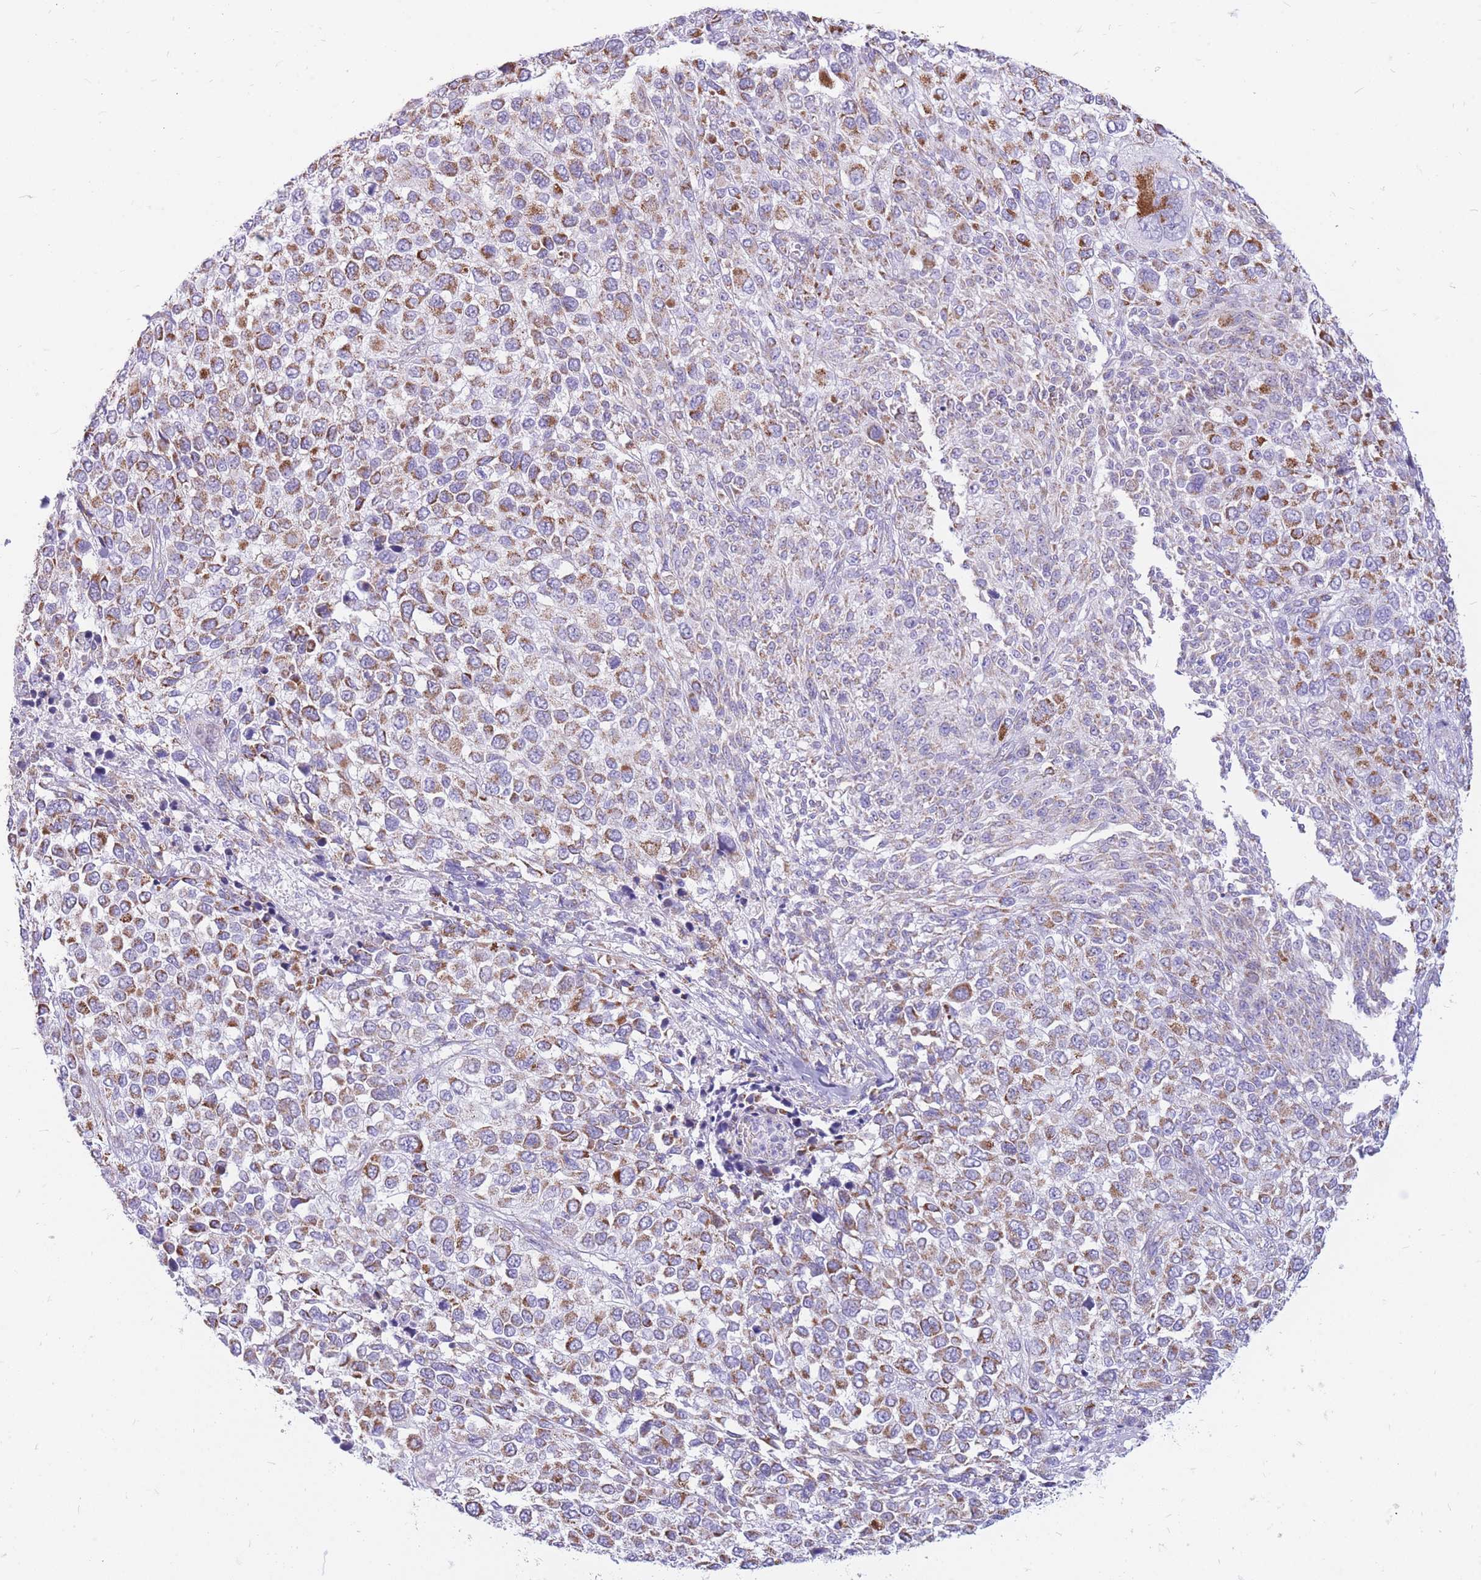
{"staining": {"intensity": "strong", "quantity": "25%-75%", "location": "cytoplasmic/membranous"}, "tissue": "melanoma", "cell_type": "Tumor cells", "image_type": "cancer", "snomed": [{"axis": "morphology", "description": "Malignant melanoma, NOS"}, {"axis": "topography", "description": "Skin of trunk"}], "caption": "A micrograph of melanoma stained for a protein demonstrates strong cytoplasmic/membranous brown staining in tumor cells.", "gene": "PCSK1", "patient": {"sex": "male", "age": 71}}